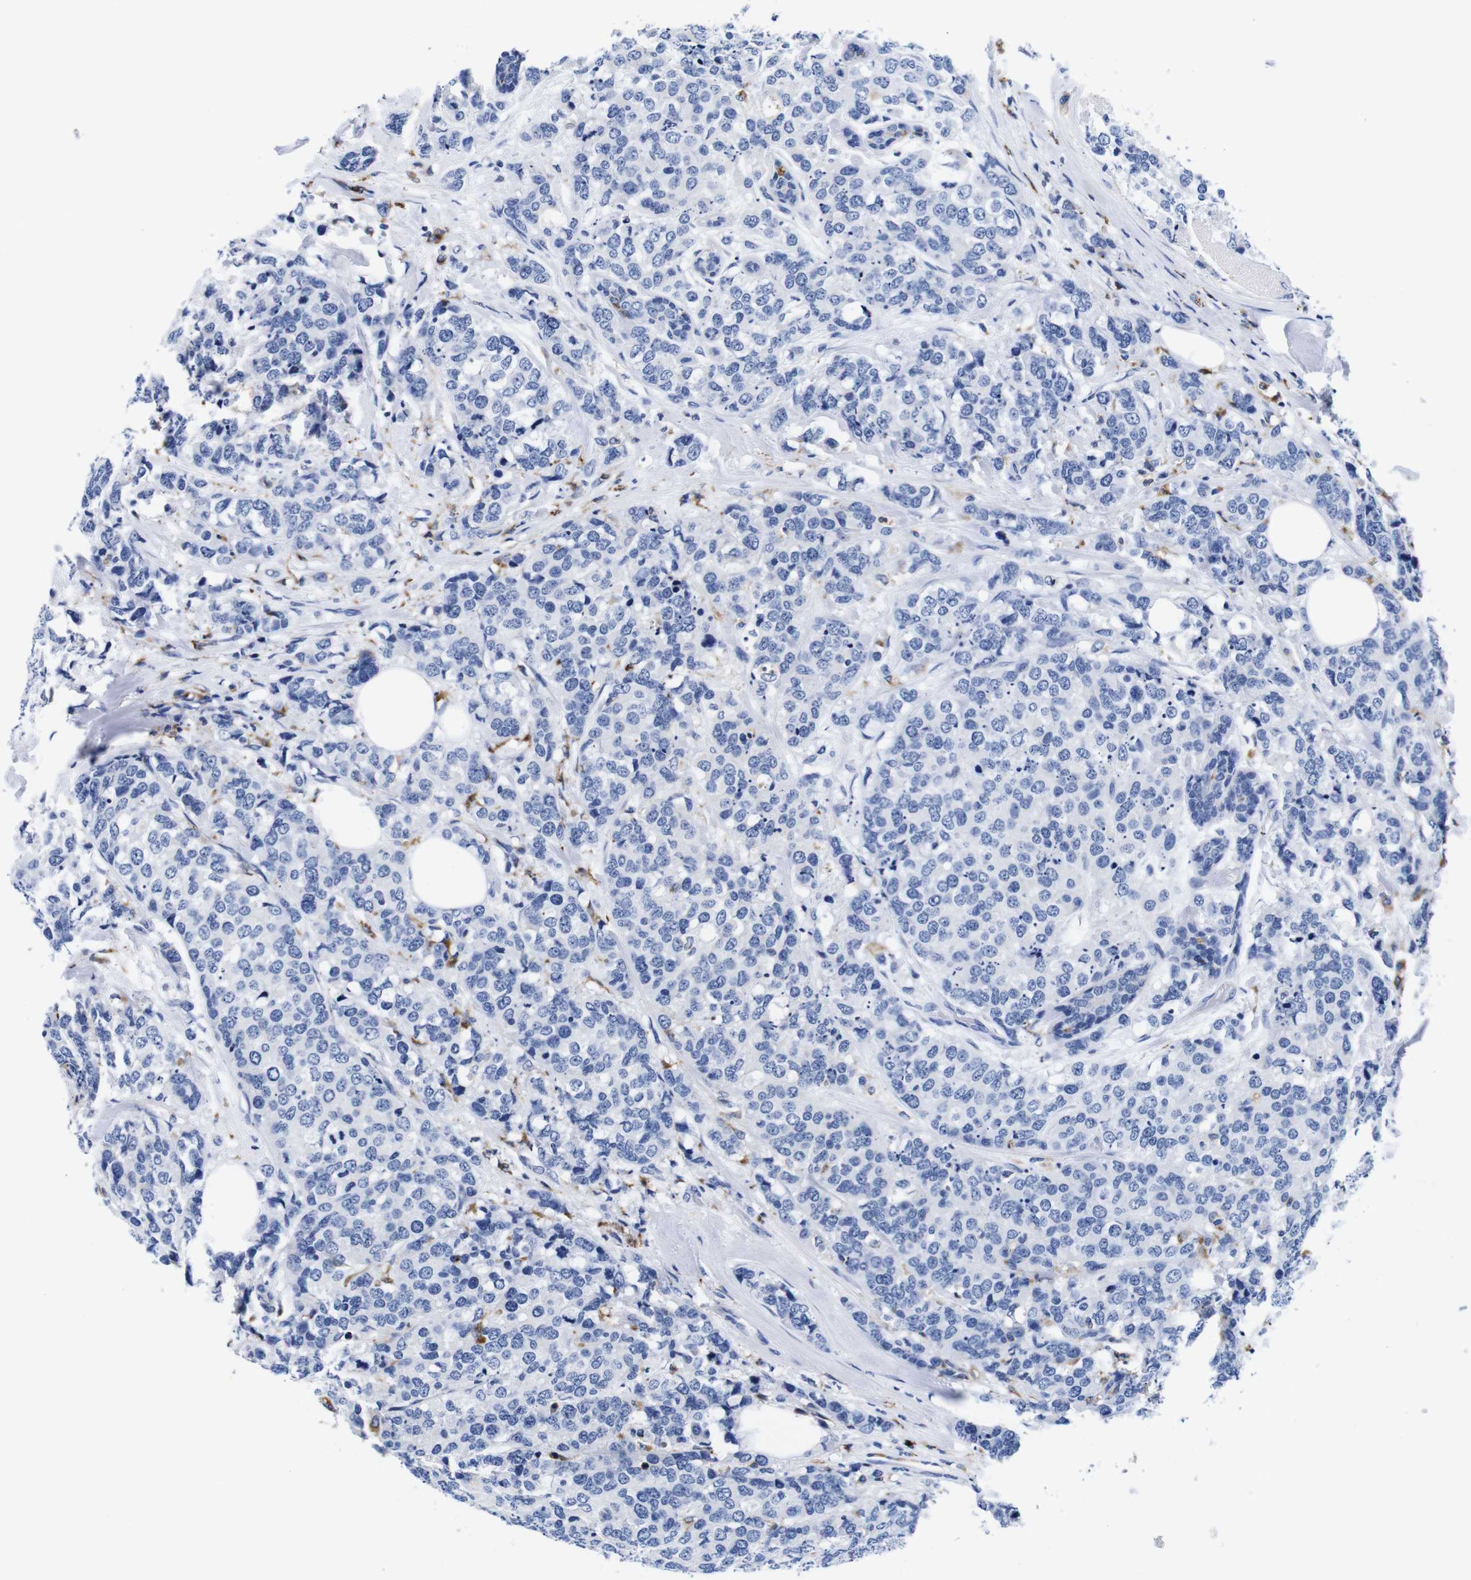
{"staining": {"intensity": "negative", "quantity": "none", "location": "none"}, "tissue": "breast cancer", "cell_type": "Tumor cells", "image_type": "cancer", "snomed": [{"axis": "morphology", "description": "Lobular carcinoma"}, {"axis": "topography", "description": "Breast"}], "caption": "Tumor cells show no significant protein expression in lobular carcinoma (breast).", "gene": "HLA-DMB", "patient": {"sex": "female", "age": 59}}